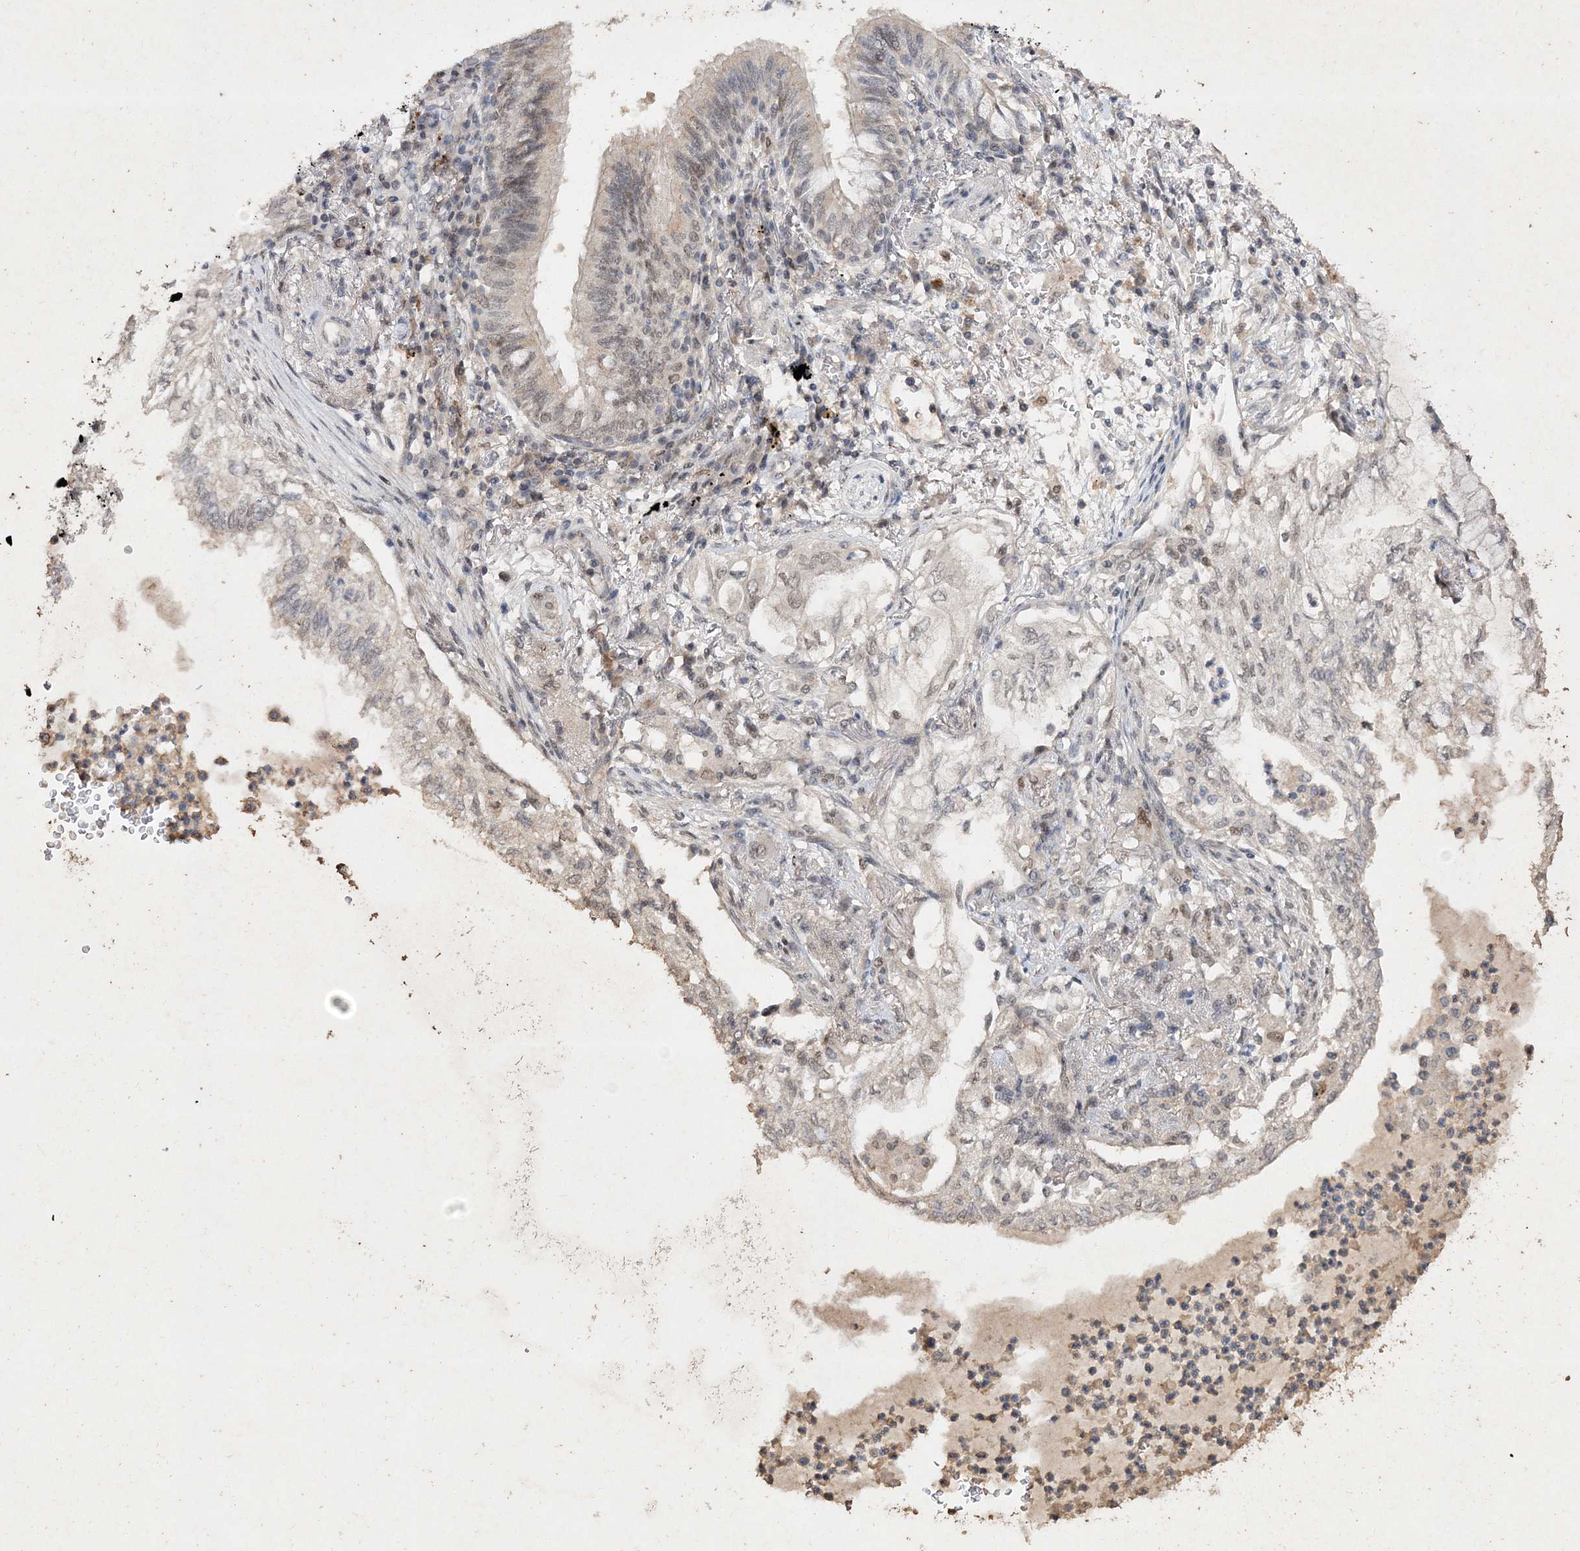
{"staining": {"intensity": "weak", "quantity": "<25%", "location": "nuclear"}, "tissue": "lung cancer", "cell_type": "Tumor cells", "image_type": "cancer", "snomed": [{"axis": "morphology", "description": "Adenocarcinoma, NOS"}, {"axis": "topography", "description": "Lung"}], "caption": "Tumor cells show no significant staining in adenocarcinoma (lung).", "gene": "C3orf38", "patient": {"sex": "female", "age": 70}}